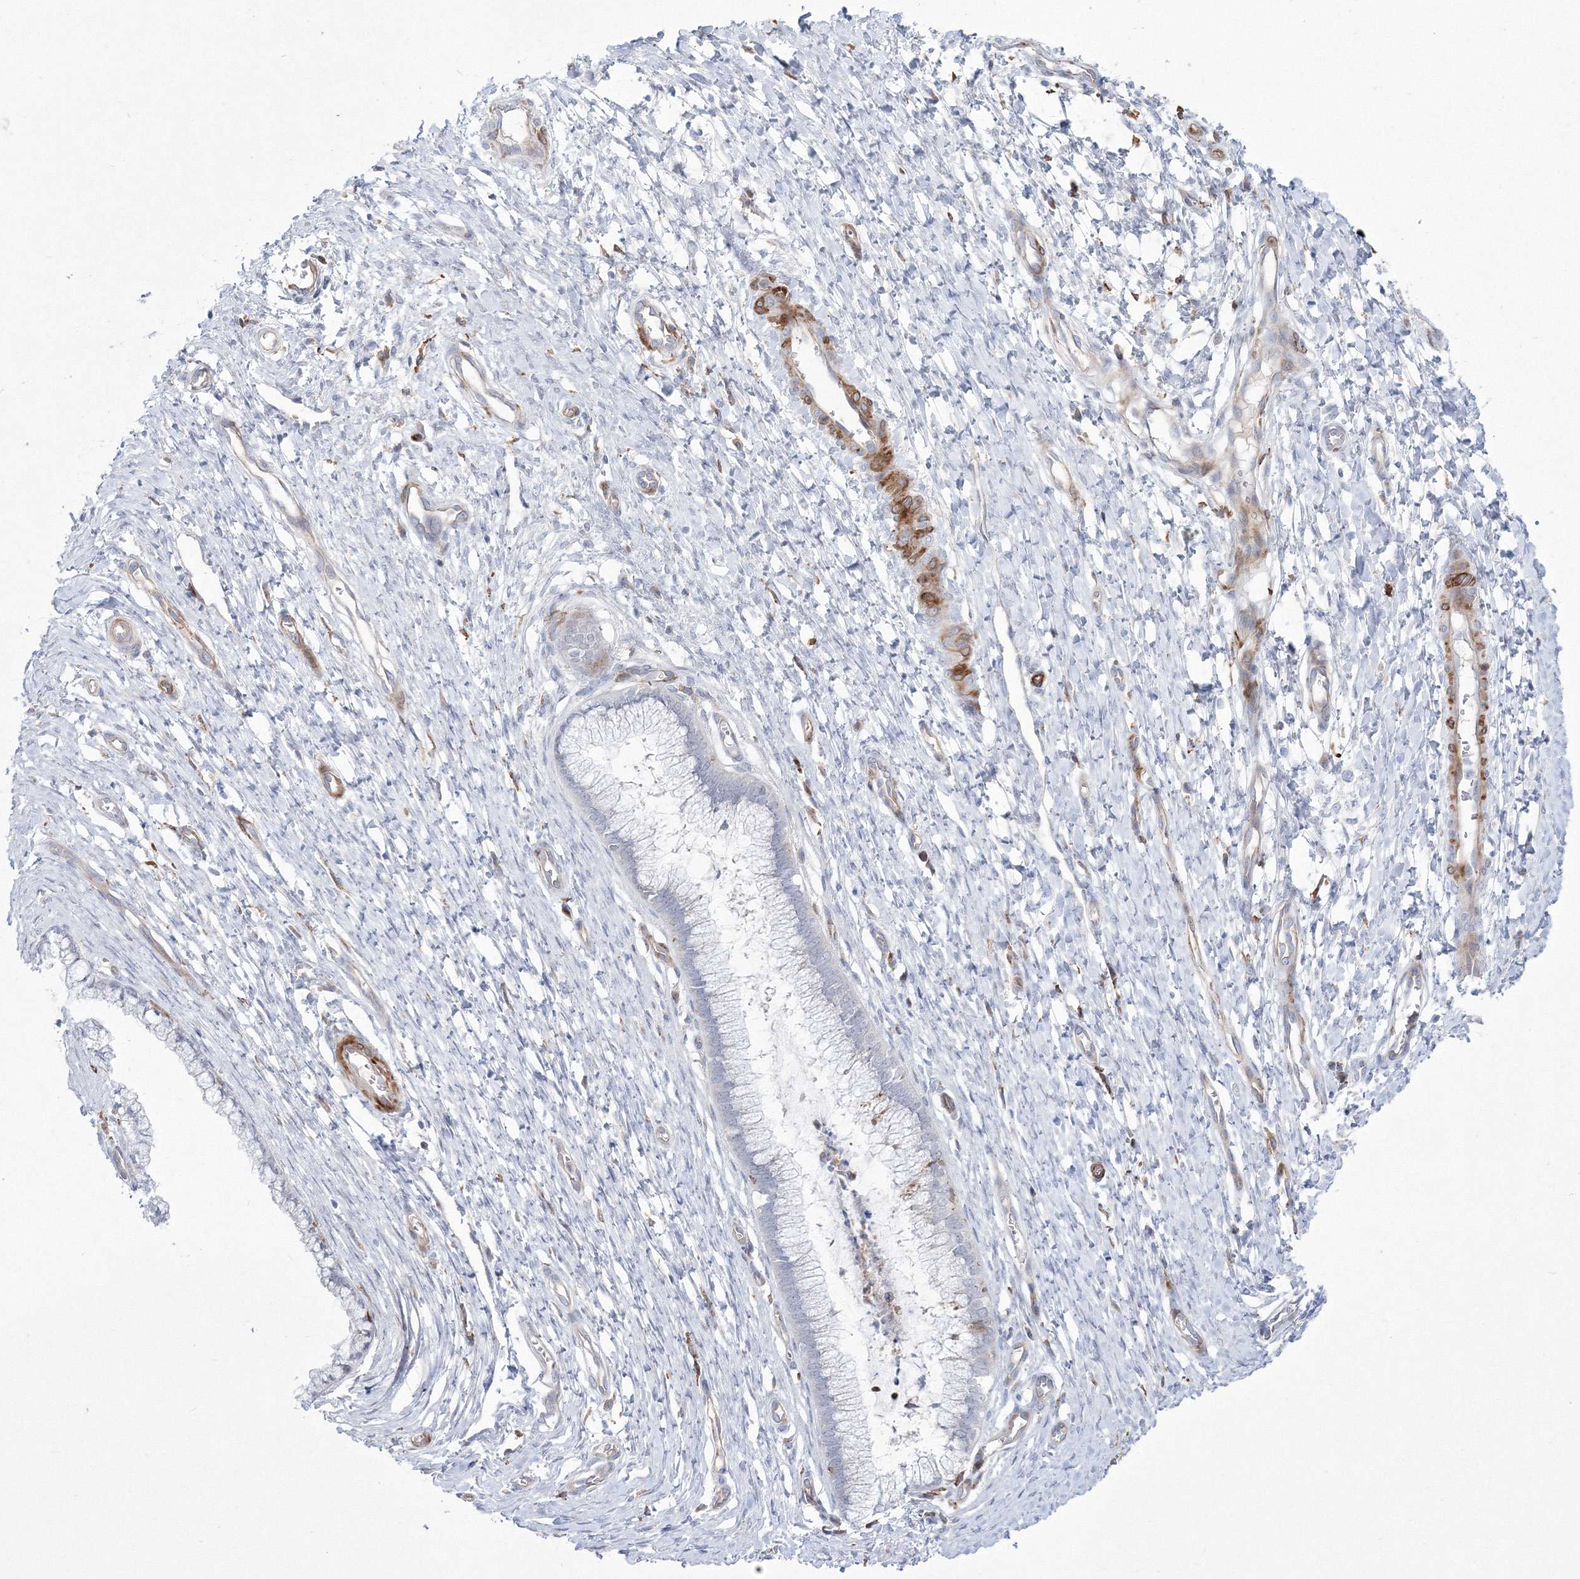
{"staining": {"intensity": "negative", "quantity": "none", "location": "none"}, "tissue": "cervix", "cell_type": "Glandular cells", "image_type": "normal", "snomed": [{"axis": "morphology", "description": "Normal tissue, NOS"}, {"axis": "topography", "description": "Cervix"}], "caption": "Immunohistochemistry micrograph of normal cervix: cervix stained with DAB (3,3'-diaminobenzidine) demonstrates no significant protein staining in glandular cells. The staining was performed using DAB to visualize the protein expression in brown, while the nuclei were stained in blue with hematoxylin (Magnification: 20x).", "gene": "HYAL2", "patient": {"sex": "female", "age": 55}}